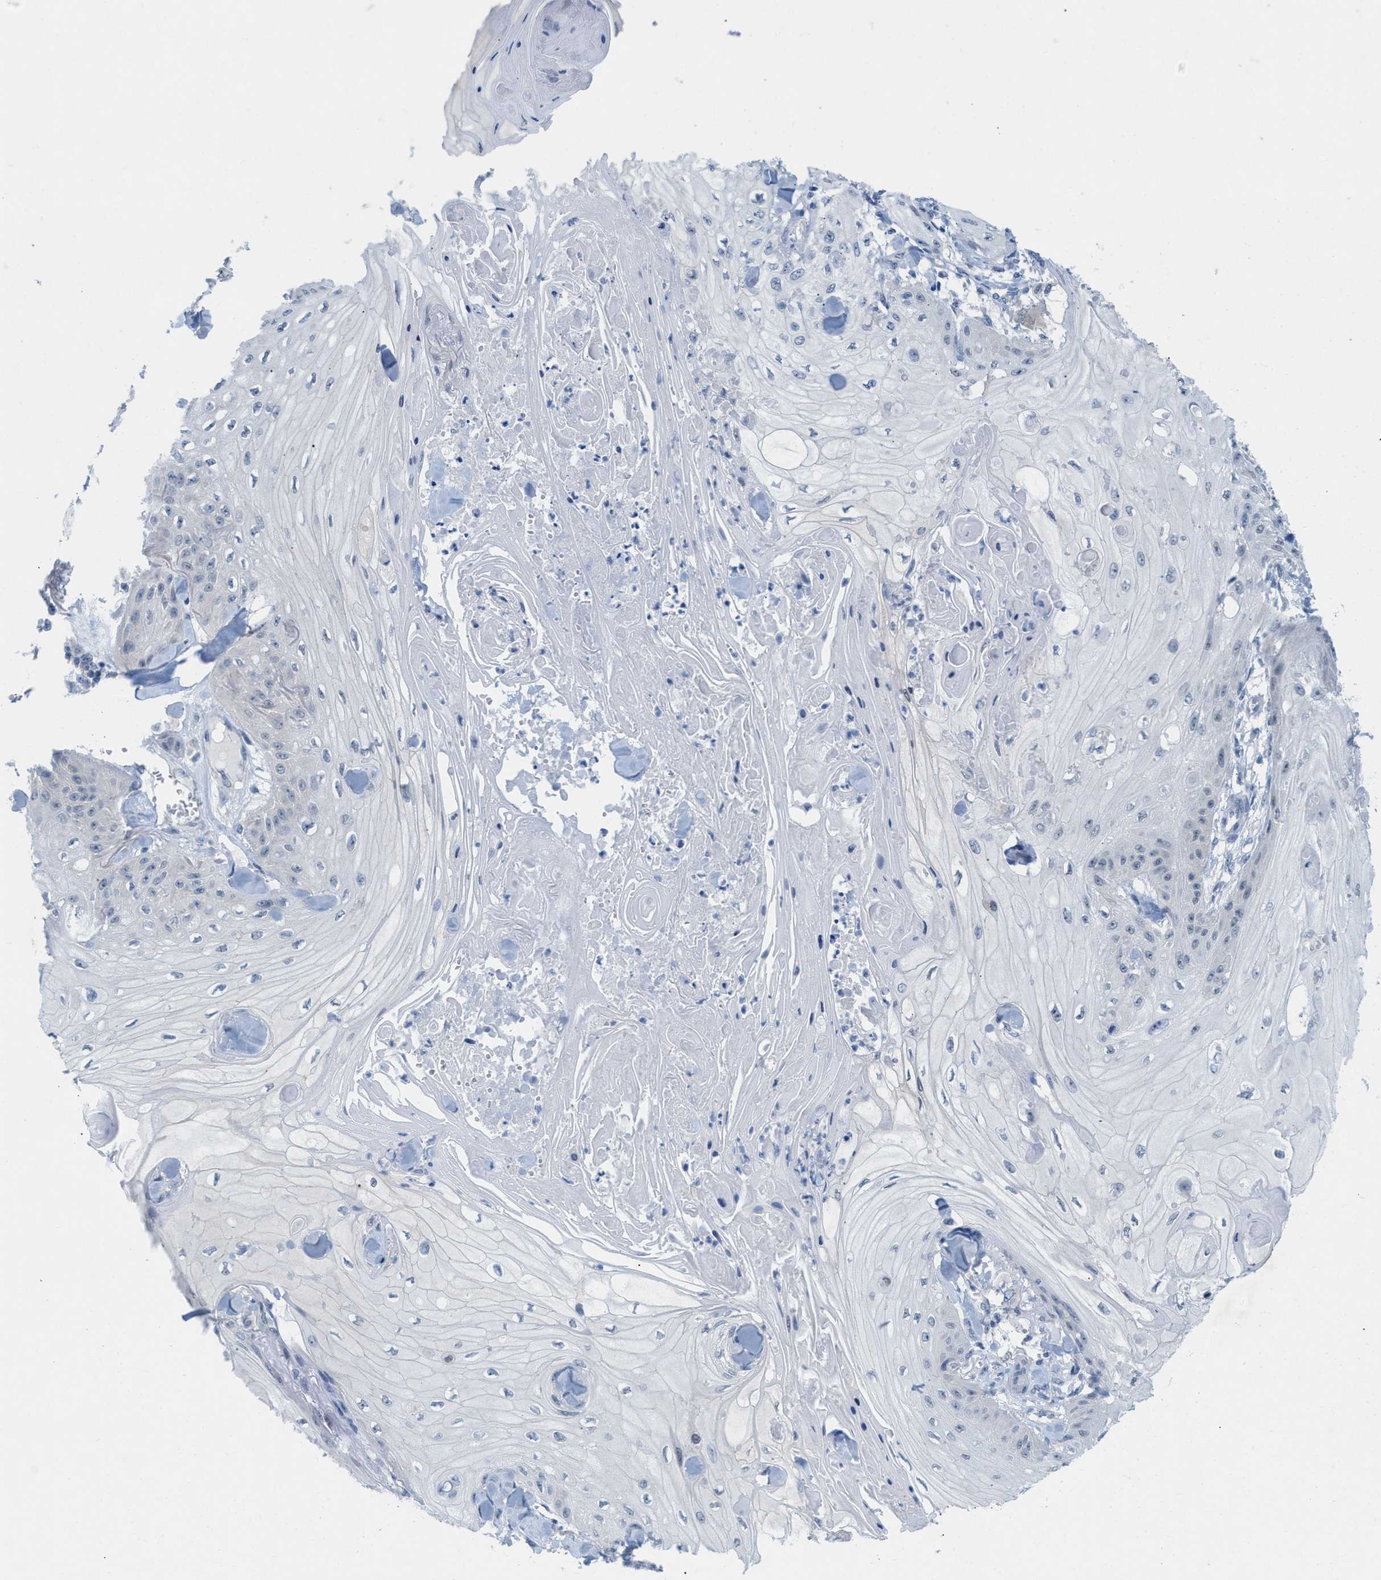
{"staining": {"intensity": "negative", "quantity": "none", "location": "none"}, "tissue": "skin cancer", "cell_type": "Tumor cells", "image_type": "cancer", "snomed": [{"axis": "morphology", "description": "Squamous cell carcinoma, NOS"}, {"axis": "topography", "description": "Skin"}], "caption": "Histopathology image shows no significant protein positivity in tumor cells of skin squamous cell carcinoma. The staining was performed using DAB (3,3'-diaminobenzidine) to visualize the protein expression in brown, while the nuclei were stained in blue with hematoxylin (Magnification: 20x).", "gene": "WIPI2", "patient": {"sex": "male", "age": 74}}